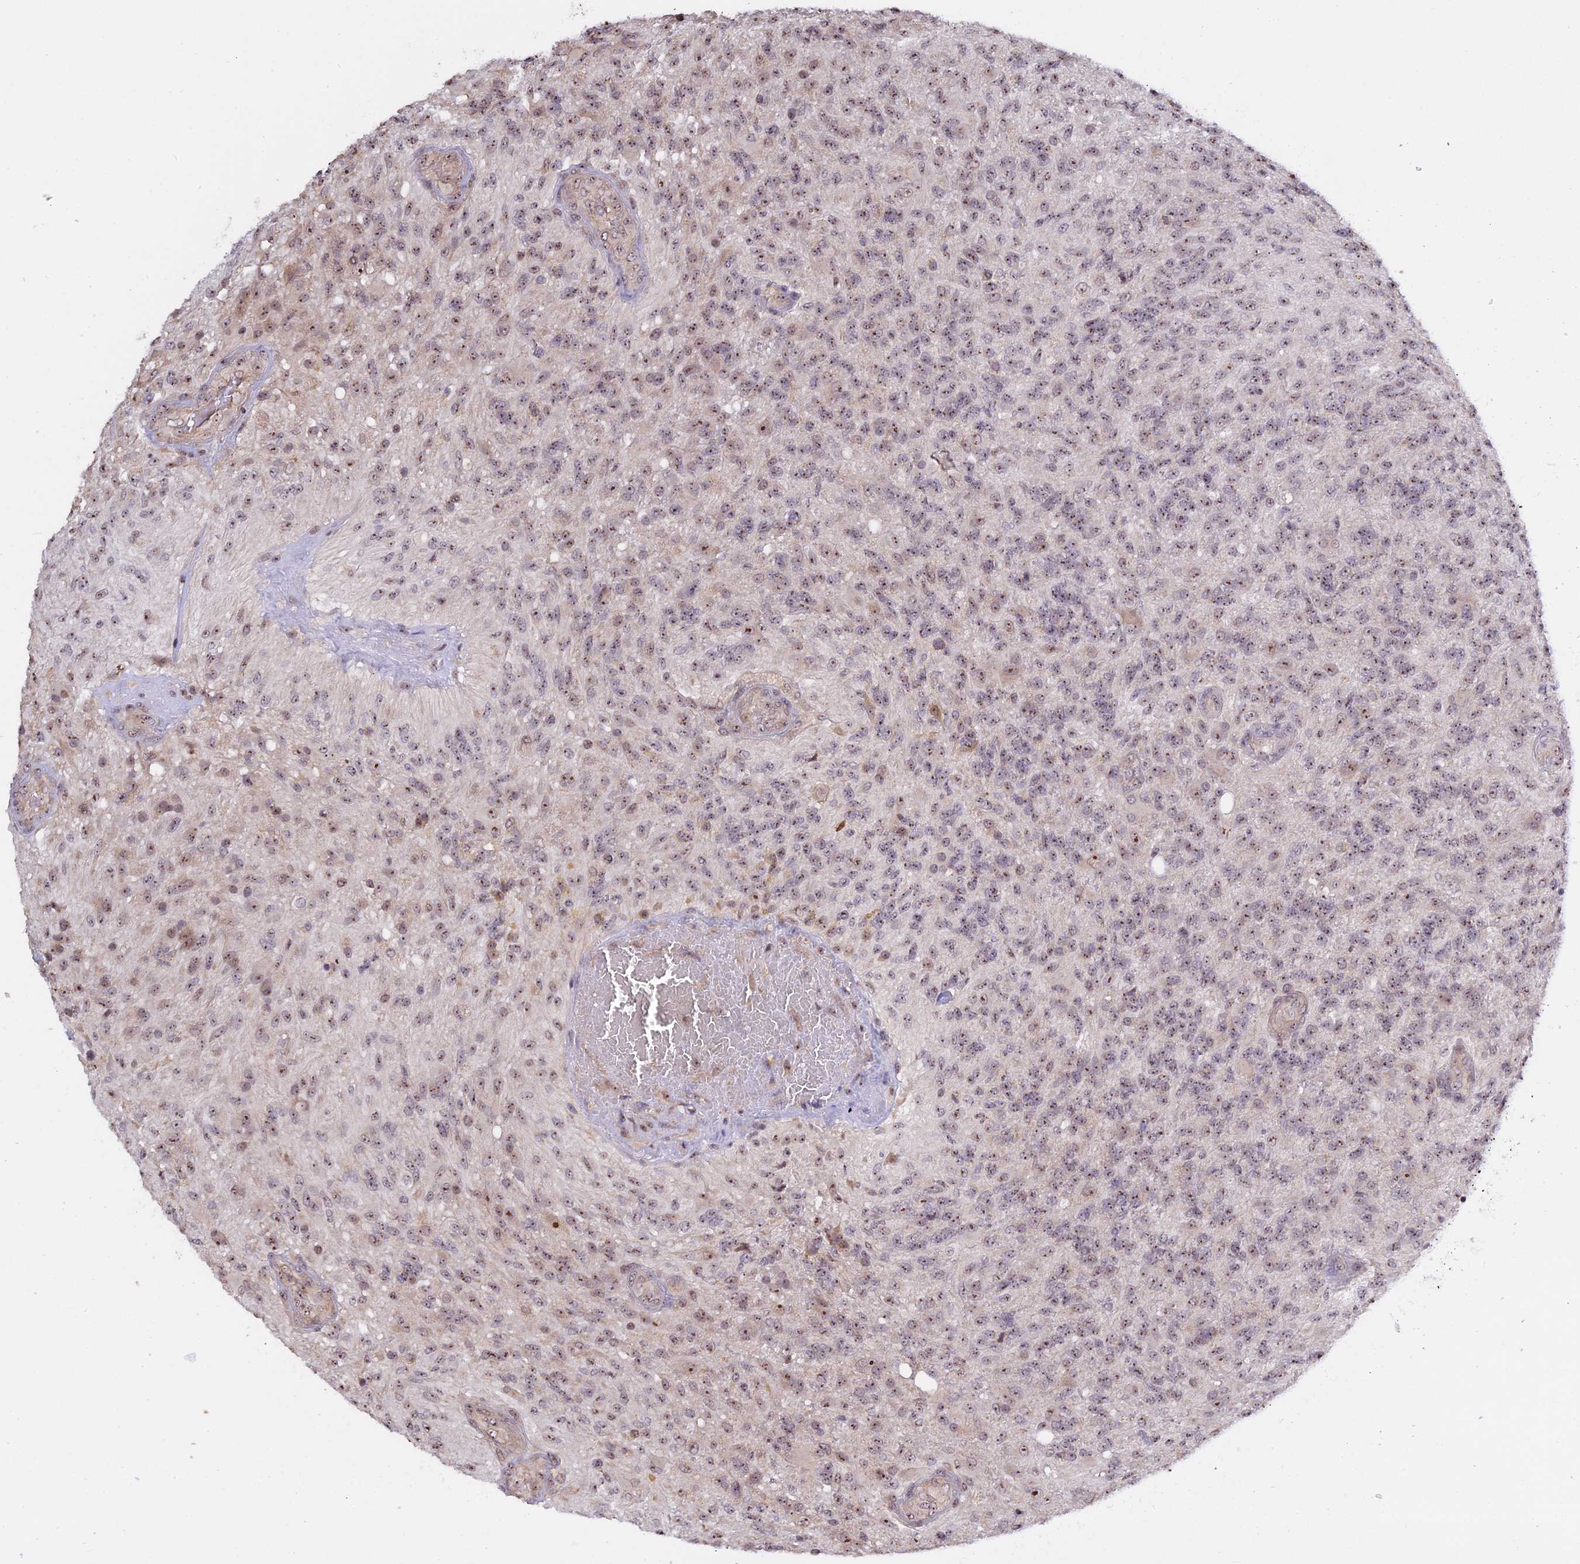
{"staining": {"intensity": "weak", "quantity": ">75%", "location": "nuclear"}, "tissue": "glioma", "cell_type": "Tumor cells", "image_type": "cancer", "snomed": [{"axis": "morphology", "description": "Glioma, malignant, High grade"}, {"axis": "topography", "description": "Brain"}], "caption": "Weak nuclear protein staining is present in approximately >75% of tumor cells in glioma.", "gene": "MGA", "patient": {"sex": "male", "age": 56}}